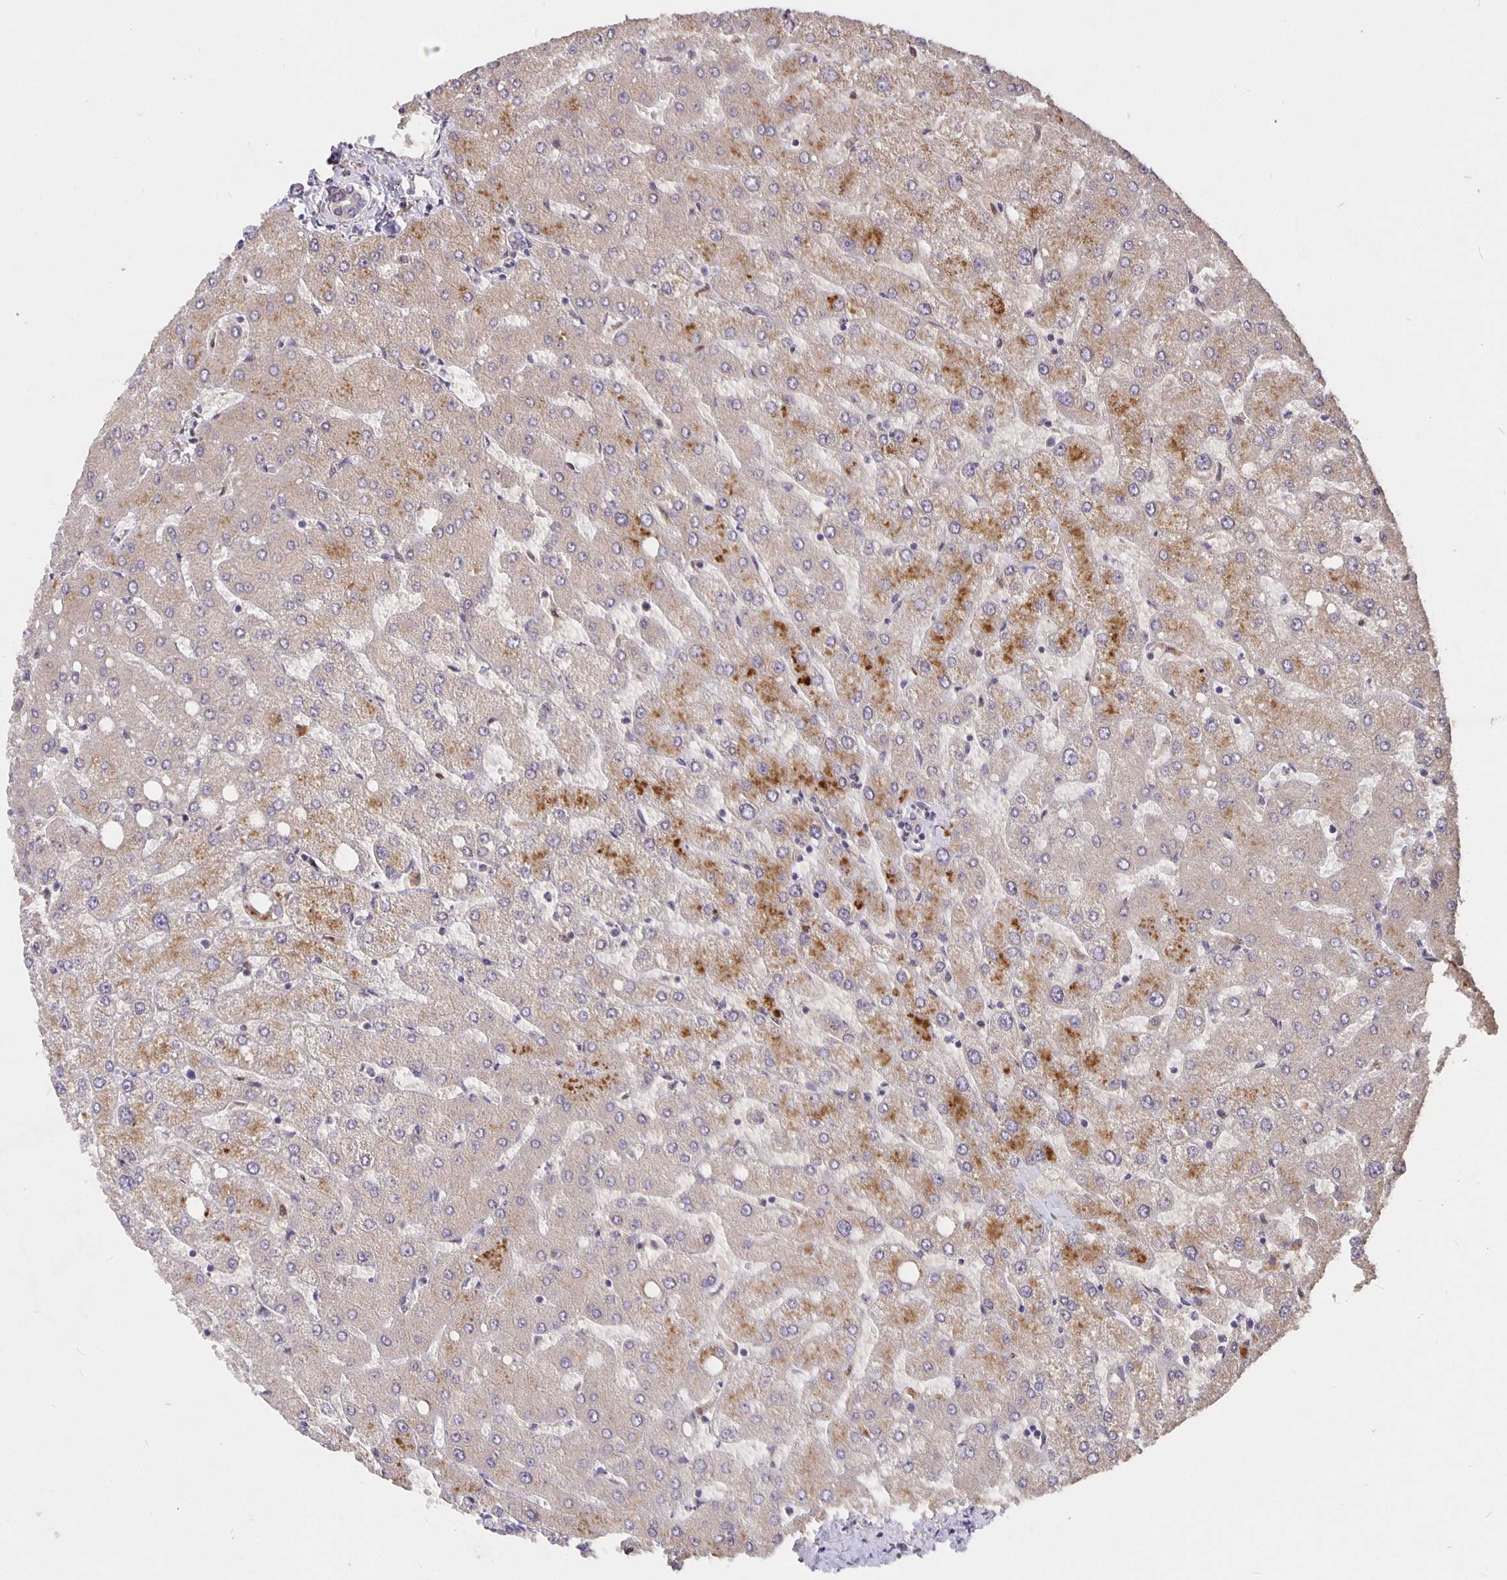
{"staining": {"intensity": "negative", "quantity": "none", "location": "none"}, "tissue": "liver", "cell_type": "Cholangiocytes", "image_type": "normal", "snomed": [{"axis": "morphology", "description": "Normal tissue, NOS"}, {"axis": "topography", "description": "Liver"}], "caption": "Immunohistochemistry (IHC) of unremarkable liver demonstrates no positivity in cholangiocytes.", "gene": "NOG", "patient": {"sex": "female", "age": 54}}